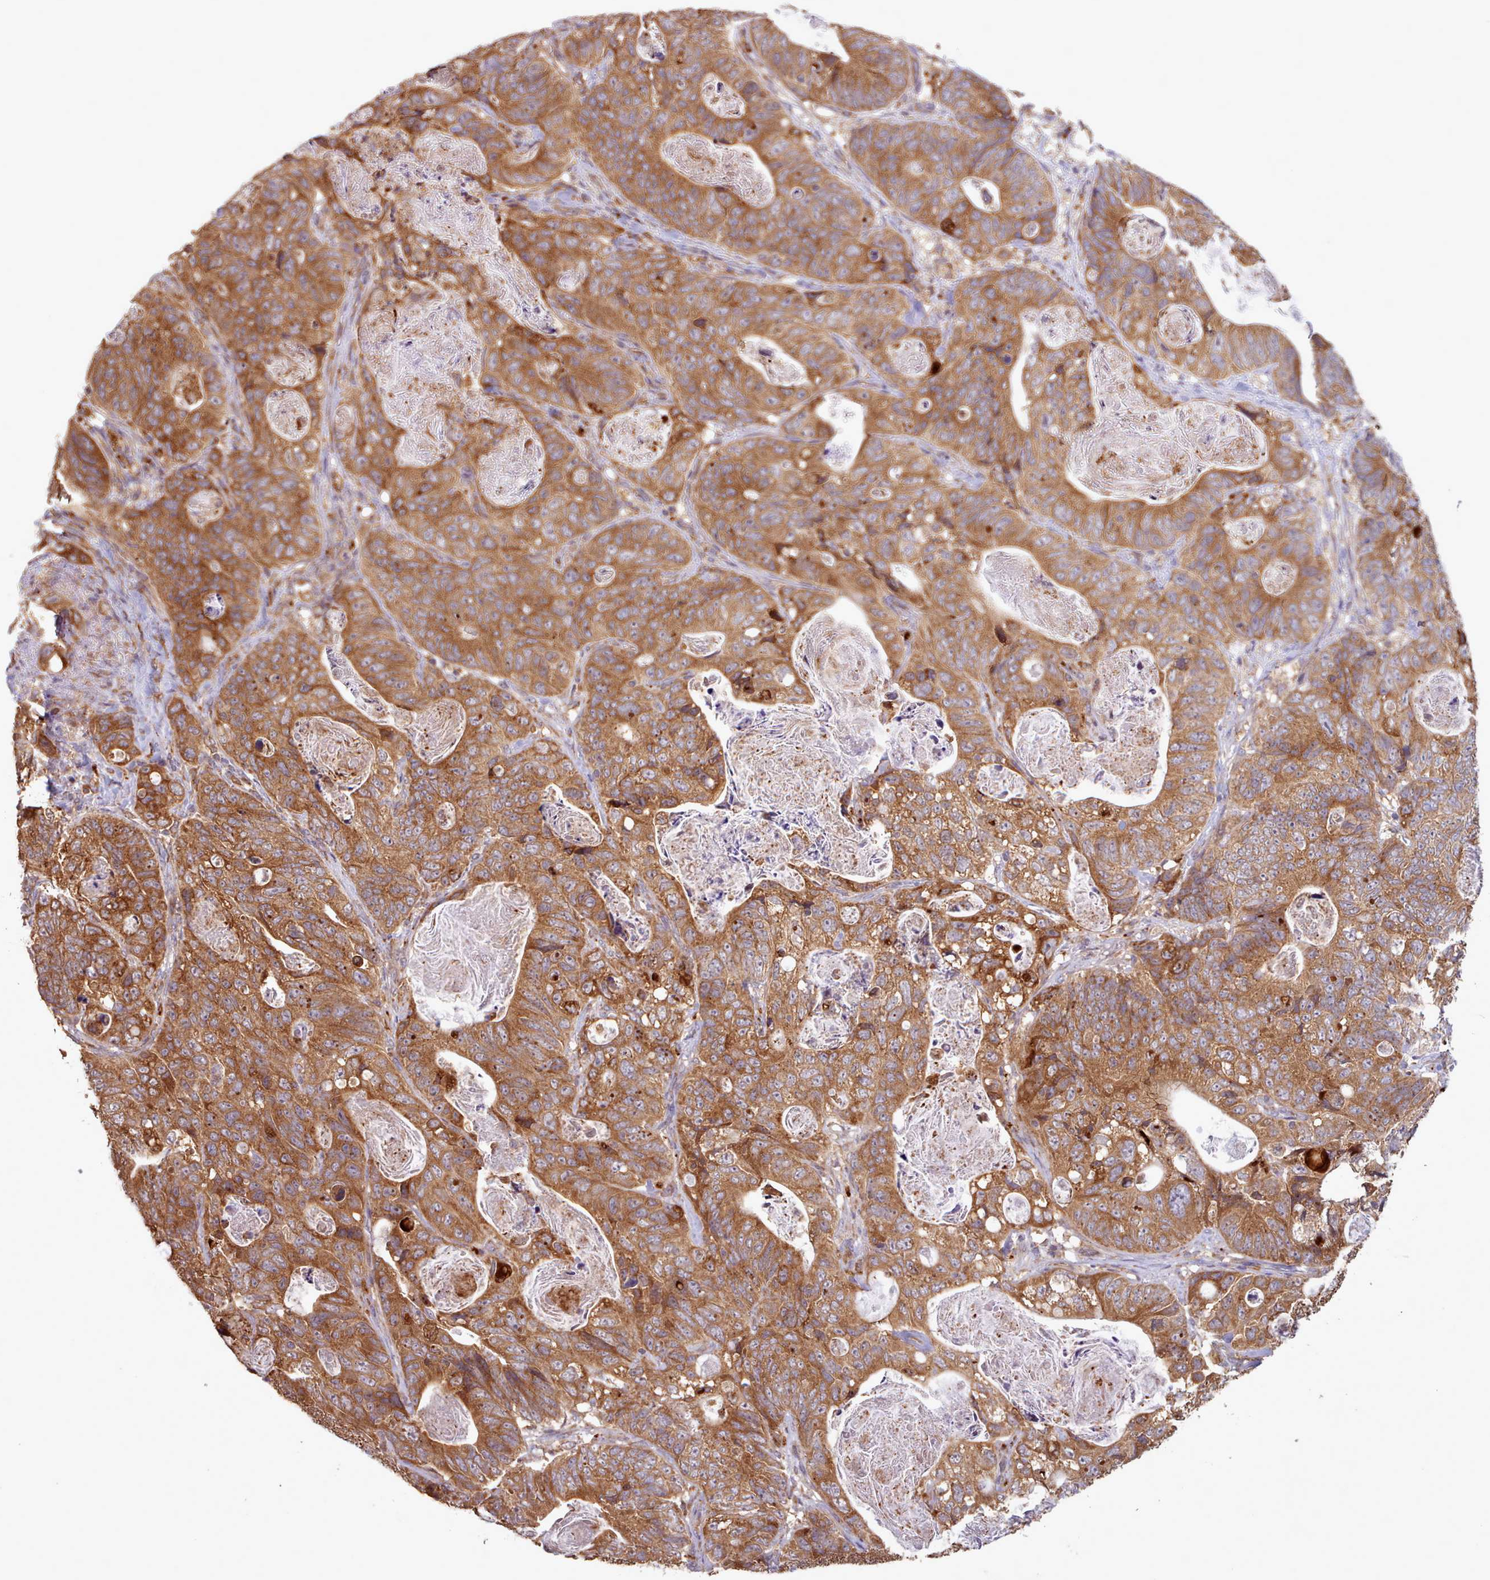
{"staining": {"intensity": "strong", "quantity": ">75%", "location": "cytoplasmic/membranous"}, "tissue": "stomach cancer", "cell_type": "Tumor cells", "image_type": "cancer", "snomed": [{"axis": "morphology", "description": "Normal tissue, NOS"}, {"axis": "morphology", "description": "Adenocarcinoma, NOS"}, {"axis": "topography", "description": "Stomach"}], "caption": "A high amount of strong cytoplasmic/membranous expression is appreciated in about >75% of tumor cells in stomach adenocarcinoma tissue.", "gene": "CRYBG1", "patient": {"sex": "female", "age": 89}}